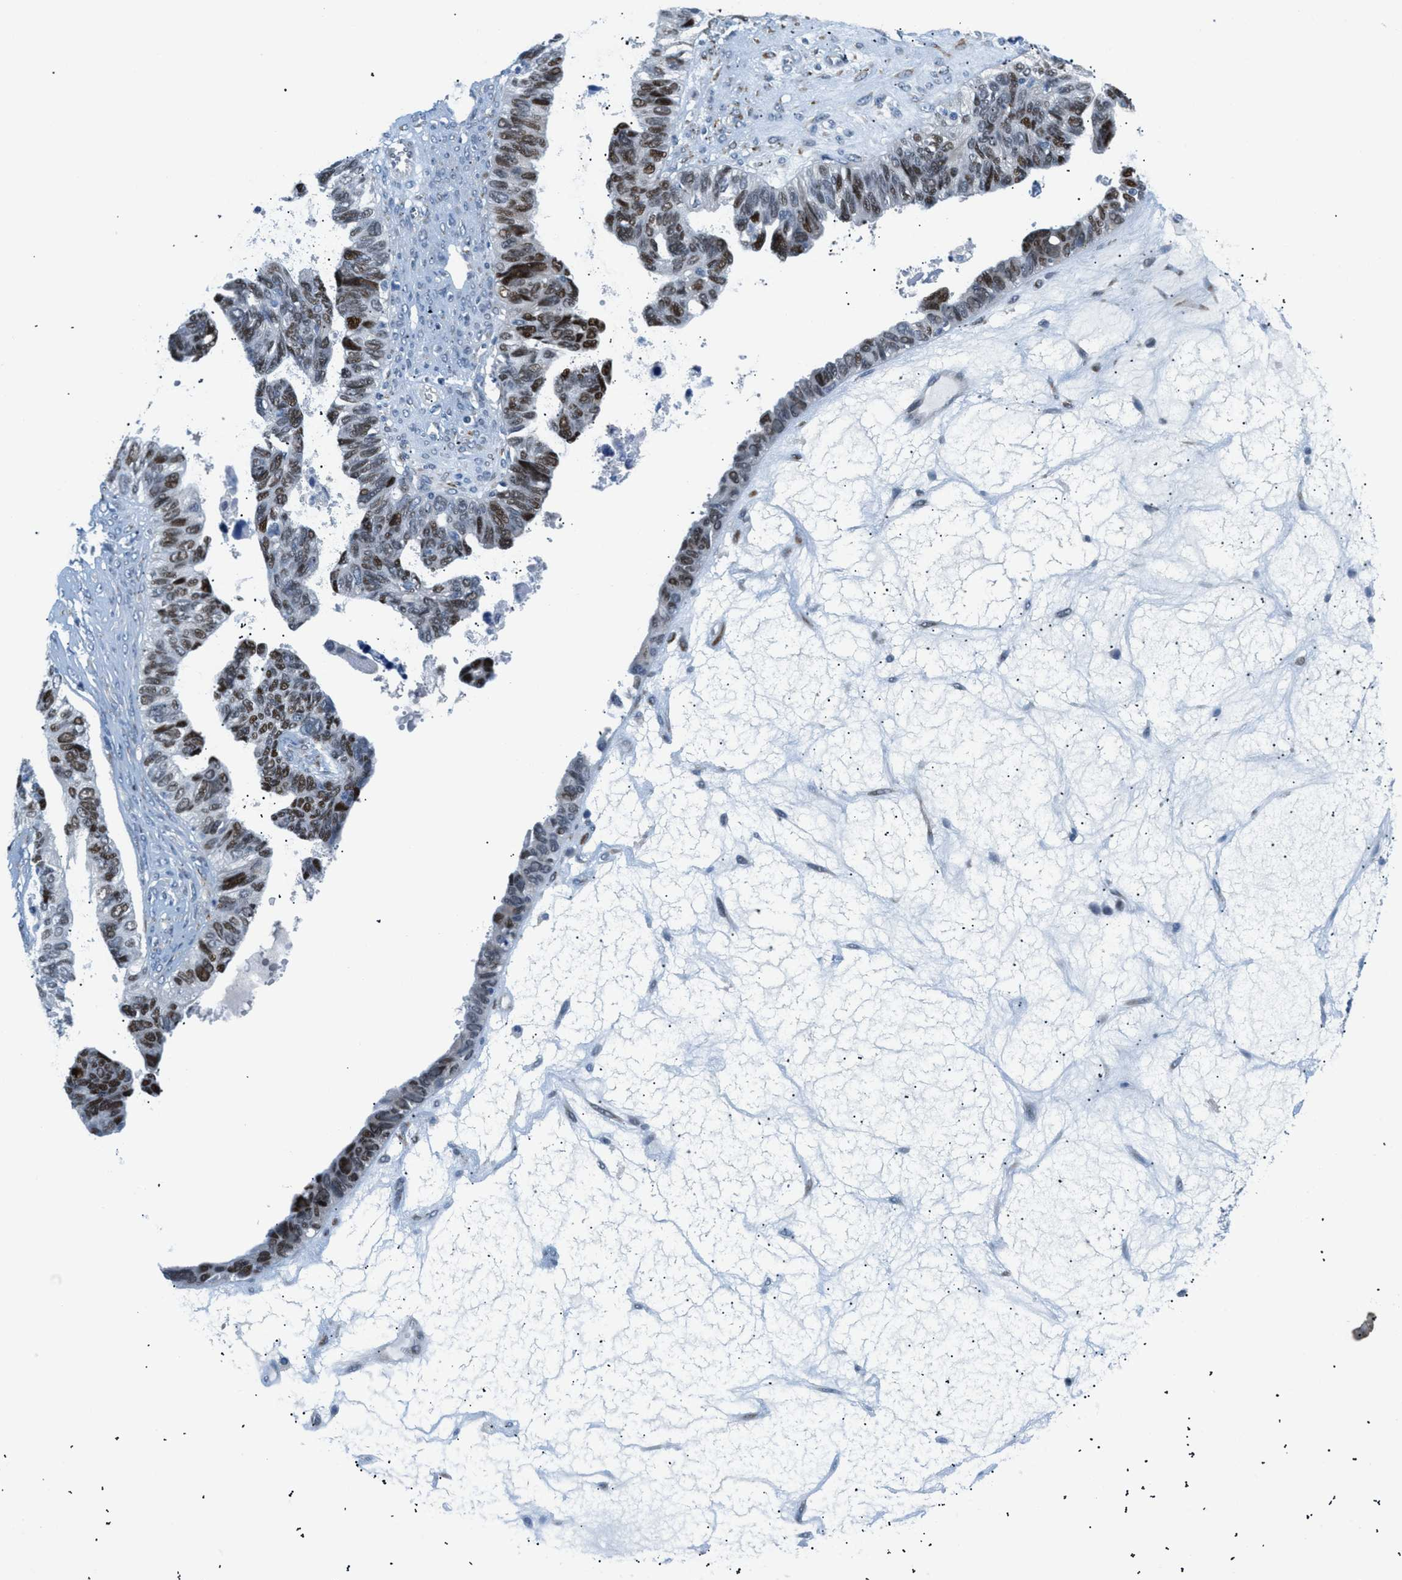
{"staining": {"intensity": "strong", "quantity": "25%-75%", "location": "nuclear"}, "tissue": "ovarian cancer", "cell_type": "Tumor cells", "image_type": "cancer", "snomed": [{"axis": "morphology", "description": "Cystadenocarcinoma, serous, NOS"}, {"axis": "topography", "description": "Ovary"}], "caption": "High-magnification brightfield microscopy of serous cystadenocarcinoma (ovarian) stained with DAB (3,3'-diaminobenzidine) (brown) and counterstained with hematoxylin (blue). tumor cells exhibit strong nuclear staining is identified in about25%-75% of cells.", "gene": "ICA1", "patient": {"sex": "female", "age": 79}}